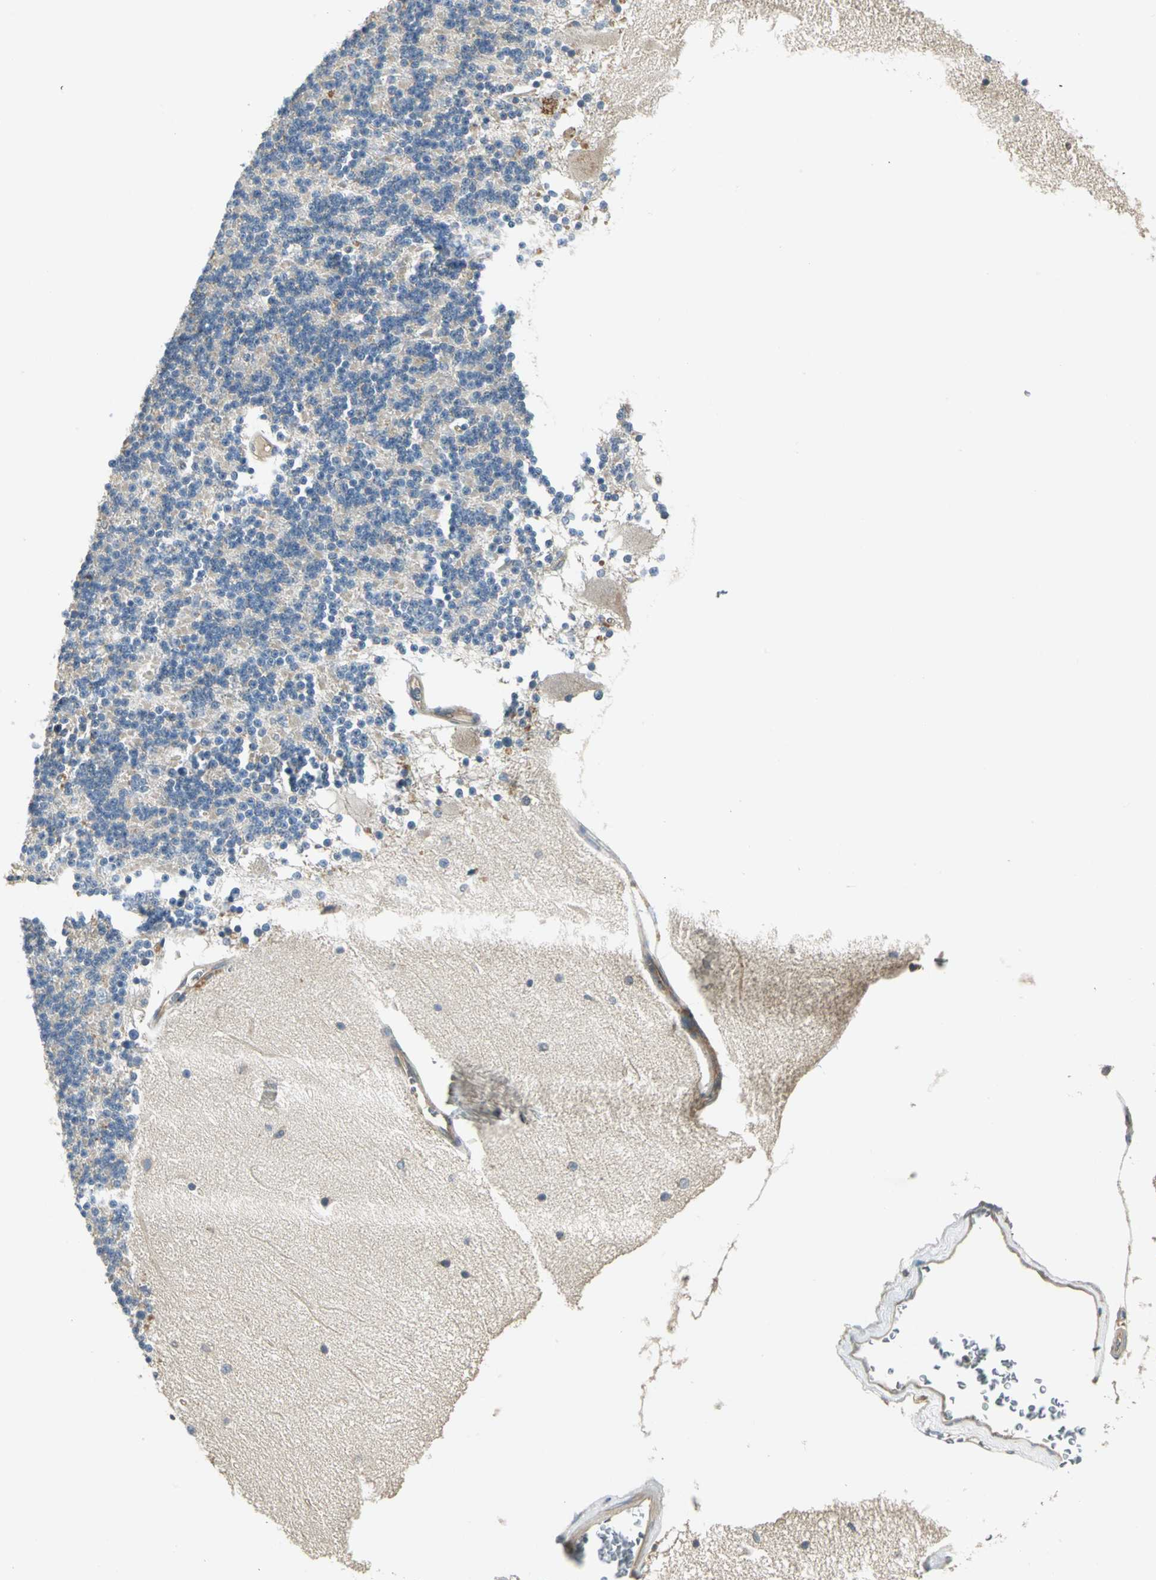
{"staining": {"intensity": "weak", "quantity": "25%-75%", "location": "cytoplasmic/membranous"}, "tissue": "cerebellum", "cell_type": "Cells in granular layer", "image_type": "normal", "snomed": [{"axis": "morphology", "description": "Normal tissue, NOS"}, {"axis": "topography", "description": "Cerebellum"}], "caption": "Brown immunohistochemical staining in unremarkable cerebellum exhibits weak cytoplasmic/membranous staining in about 25%-75% of cells in granular layer.", "gene": "PRKAA1", "patient": {"sex": "female", "age": 54}}